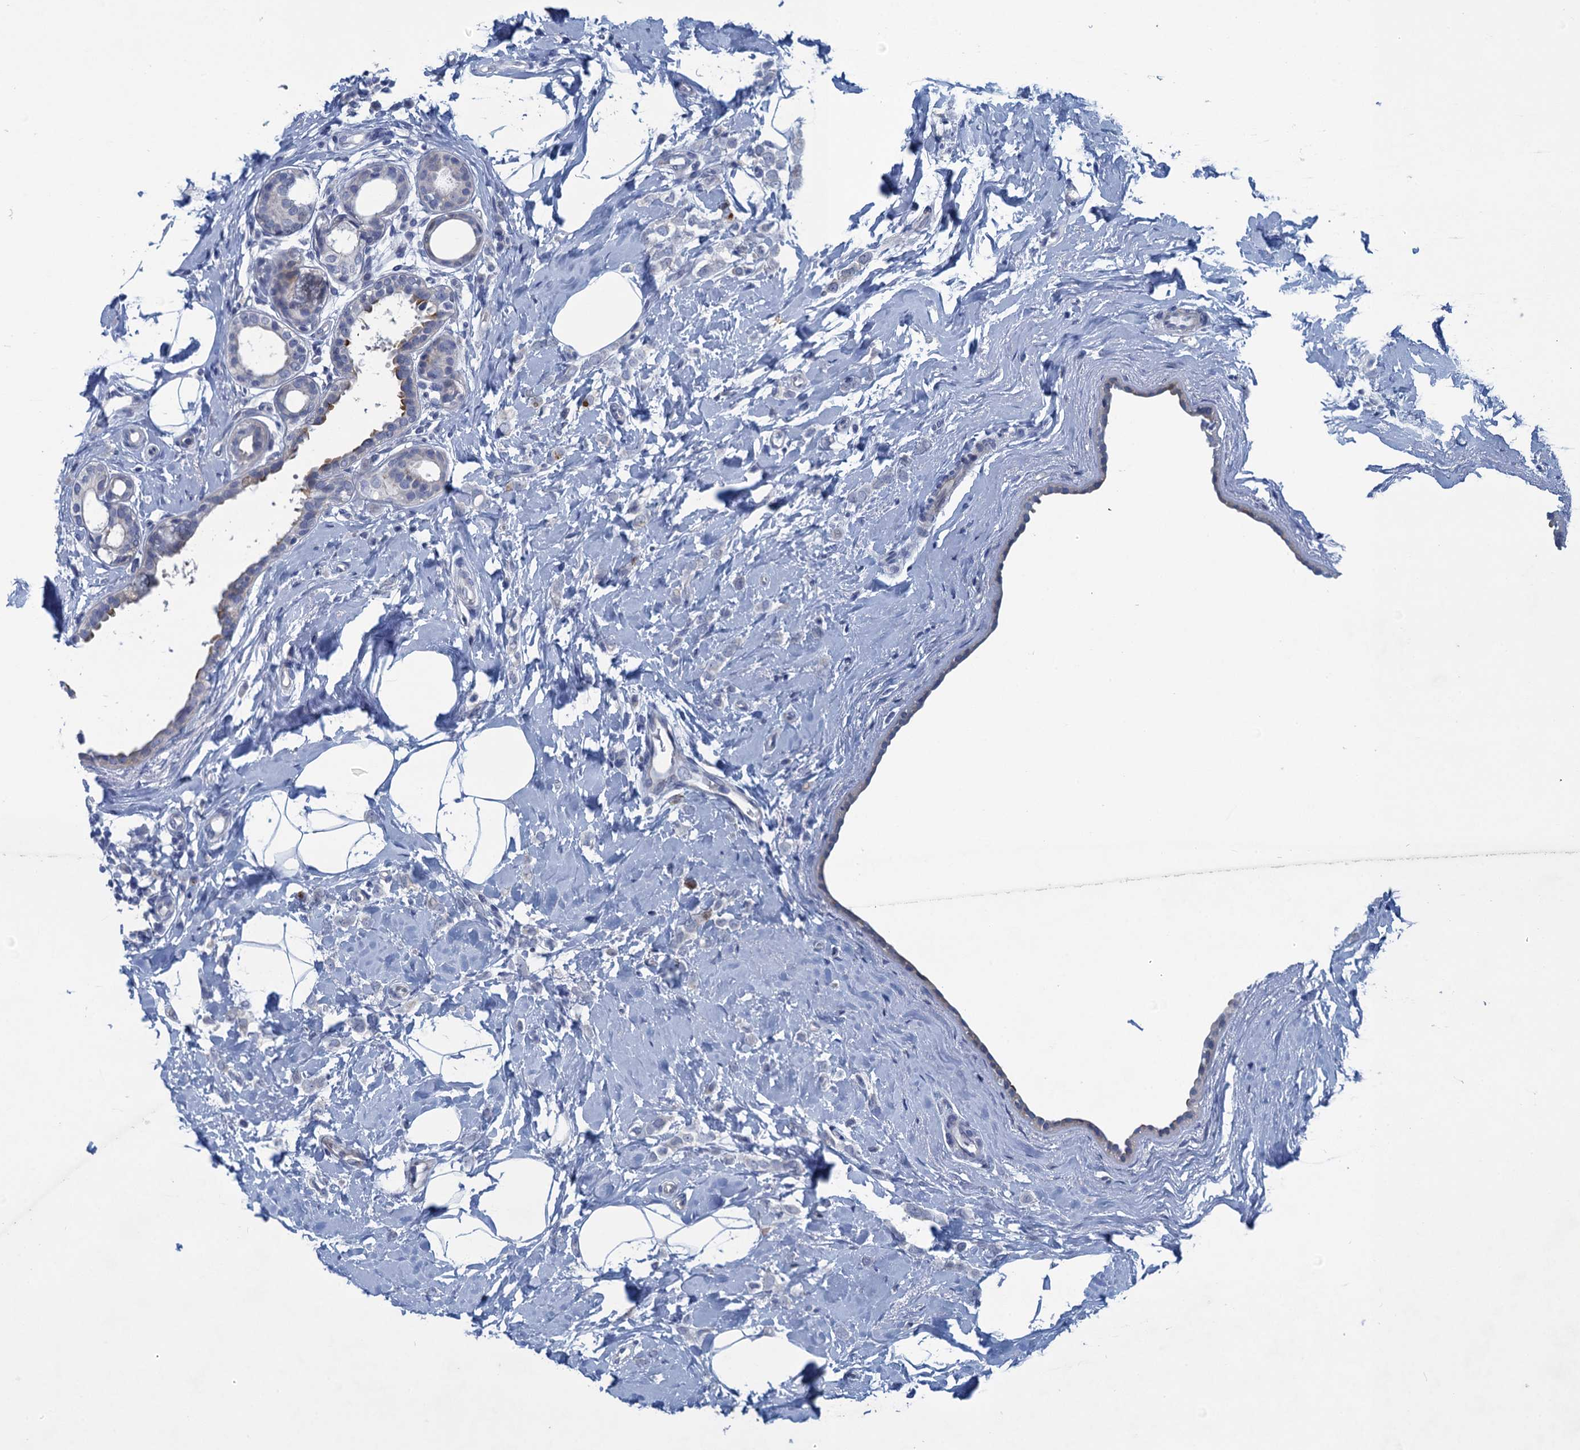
{"staining": {"intensity": "negative", "quantity": "none", "location": "none"}, "tissue": "breast cancer", "cell_type": "Tumor cells", "image_type": "cancer", "snomed": [{"axis": "morphology", "description": "Lobular carcinoma"}, {"axis": "topography", "description": "Breast"}], "caption": "A high-resolution micrograph shows immunohistochemistry (IHC) staining of breast lobular carcinoma, which demonstrates no significant positivity in tumor cells.", "gene": "SCEL", "patient": {"sex": "female", "age": 47}}